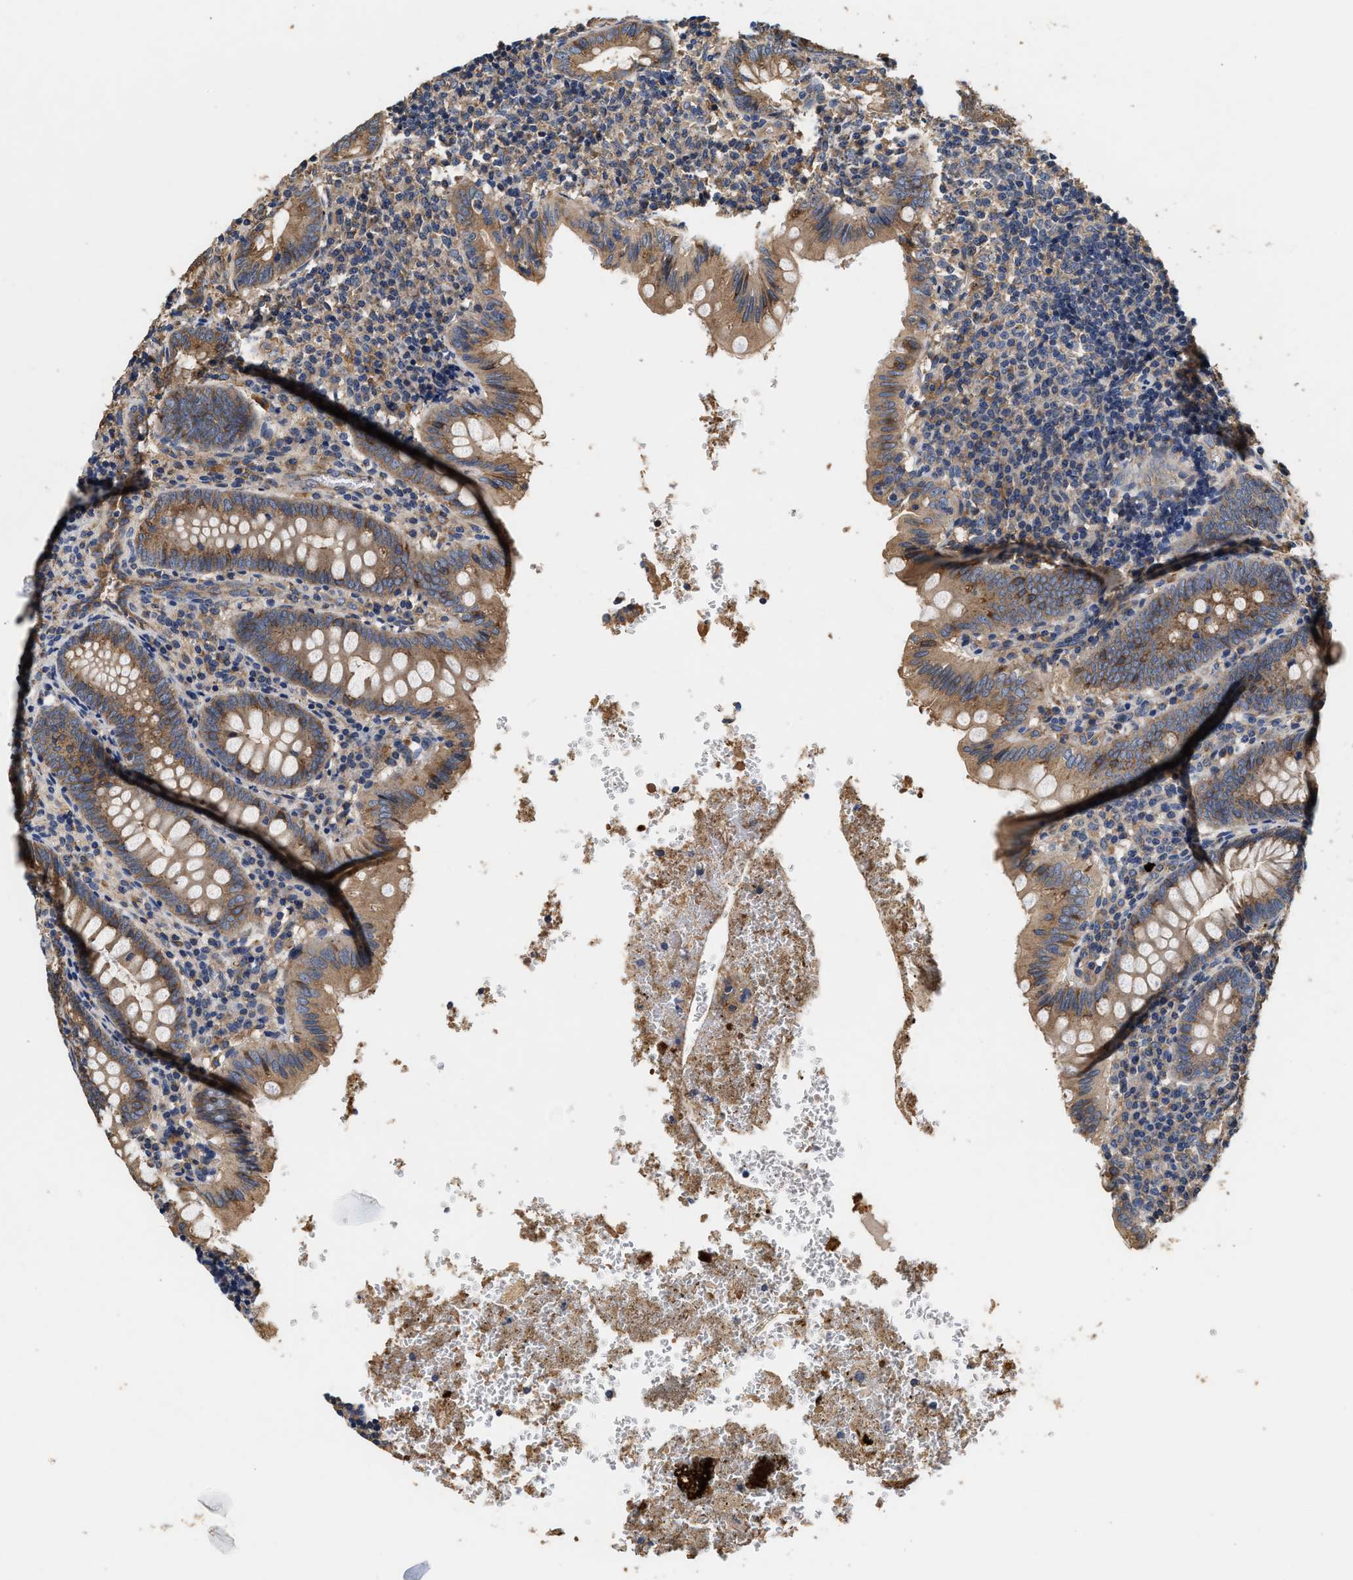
{"staining": {"intensity": "moderate", "quantity": ">75%", "location": "cytoplasmic/membranous"}, "tissue": "appendix", "cell_type": "Glandular cells", "image_type": "normal", "snomed": [{"axis": "morphology", "description": "Normal tissue, NOS"}, {"axis": "topography", "description": "Appendix"}], "caption": "Immunohistochemistry (DAB) staining of normal human appendix exhibits moderate cytoplasmic/membranous protein staining in about >75% of glandular cells.", "gene": "KLB", "patient": {"sex": "male", "age": 8}}